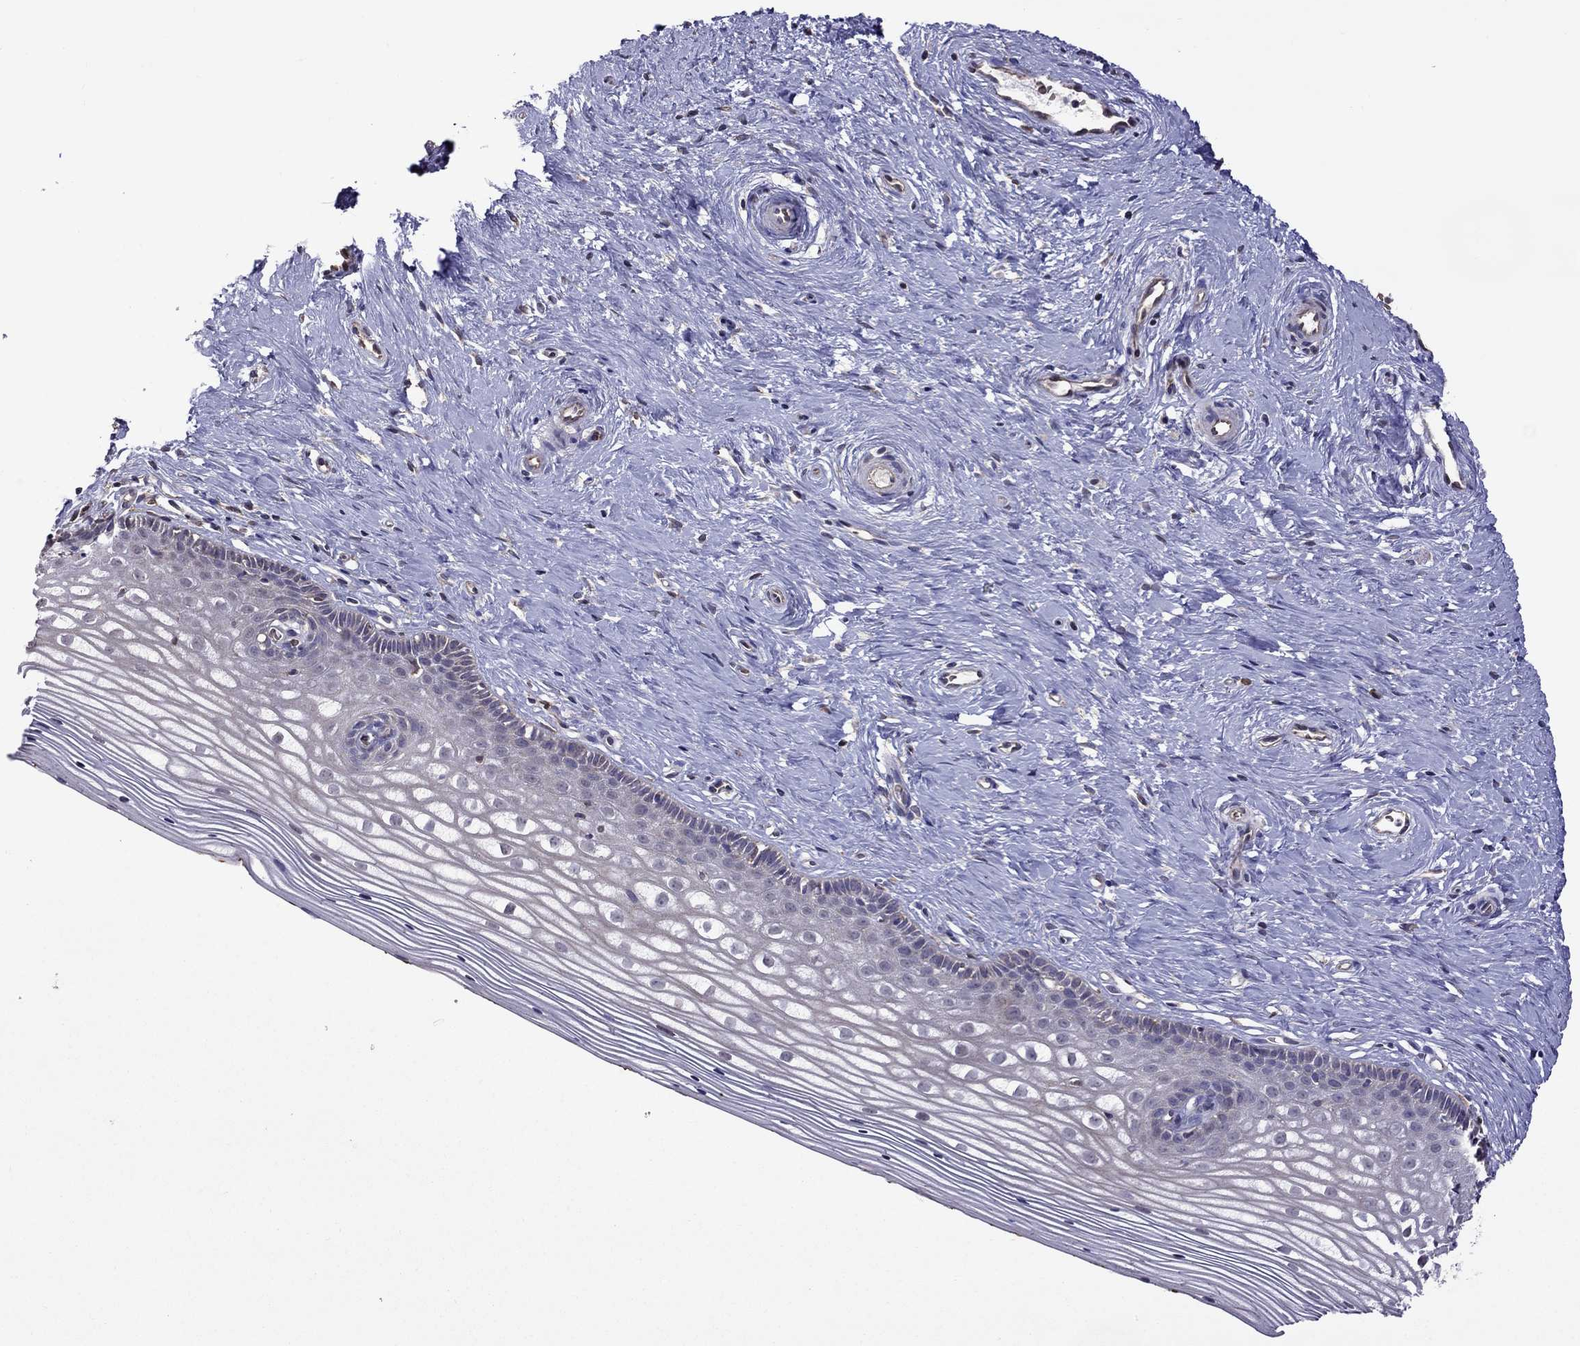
{"staining": {"intensity": "moderate", "quantity": "<25%", "location": "cytoplasmic/membranous"}, "tissue": "cervix", "cell_type": "Glandular cells", "image_type": "normal", "snomed": [{"axis": "morphology", "description": "Normal tissue, NOS"}, {"axis": "topography", "description": "Cervix"}], "caption": "Glandular cells show moderate cytoplasmic/membranous positivity in about <25% of cells in unremarkable cervix. (Brightfield microscopy of DAB IHC at high magnification).", "gene": "ADAM28", "patient": {"sex": "female", "age": 40}}